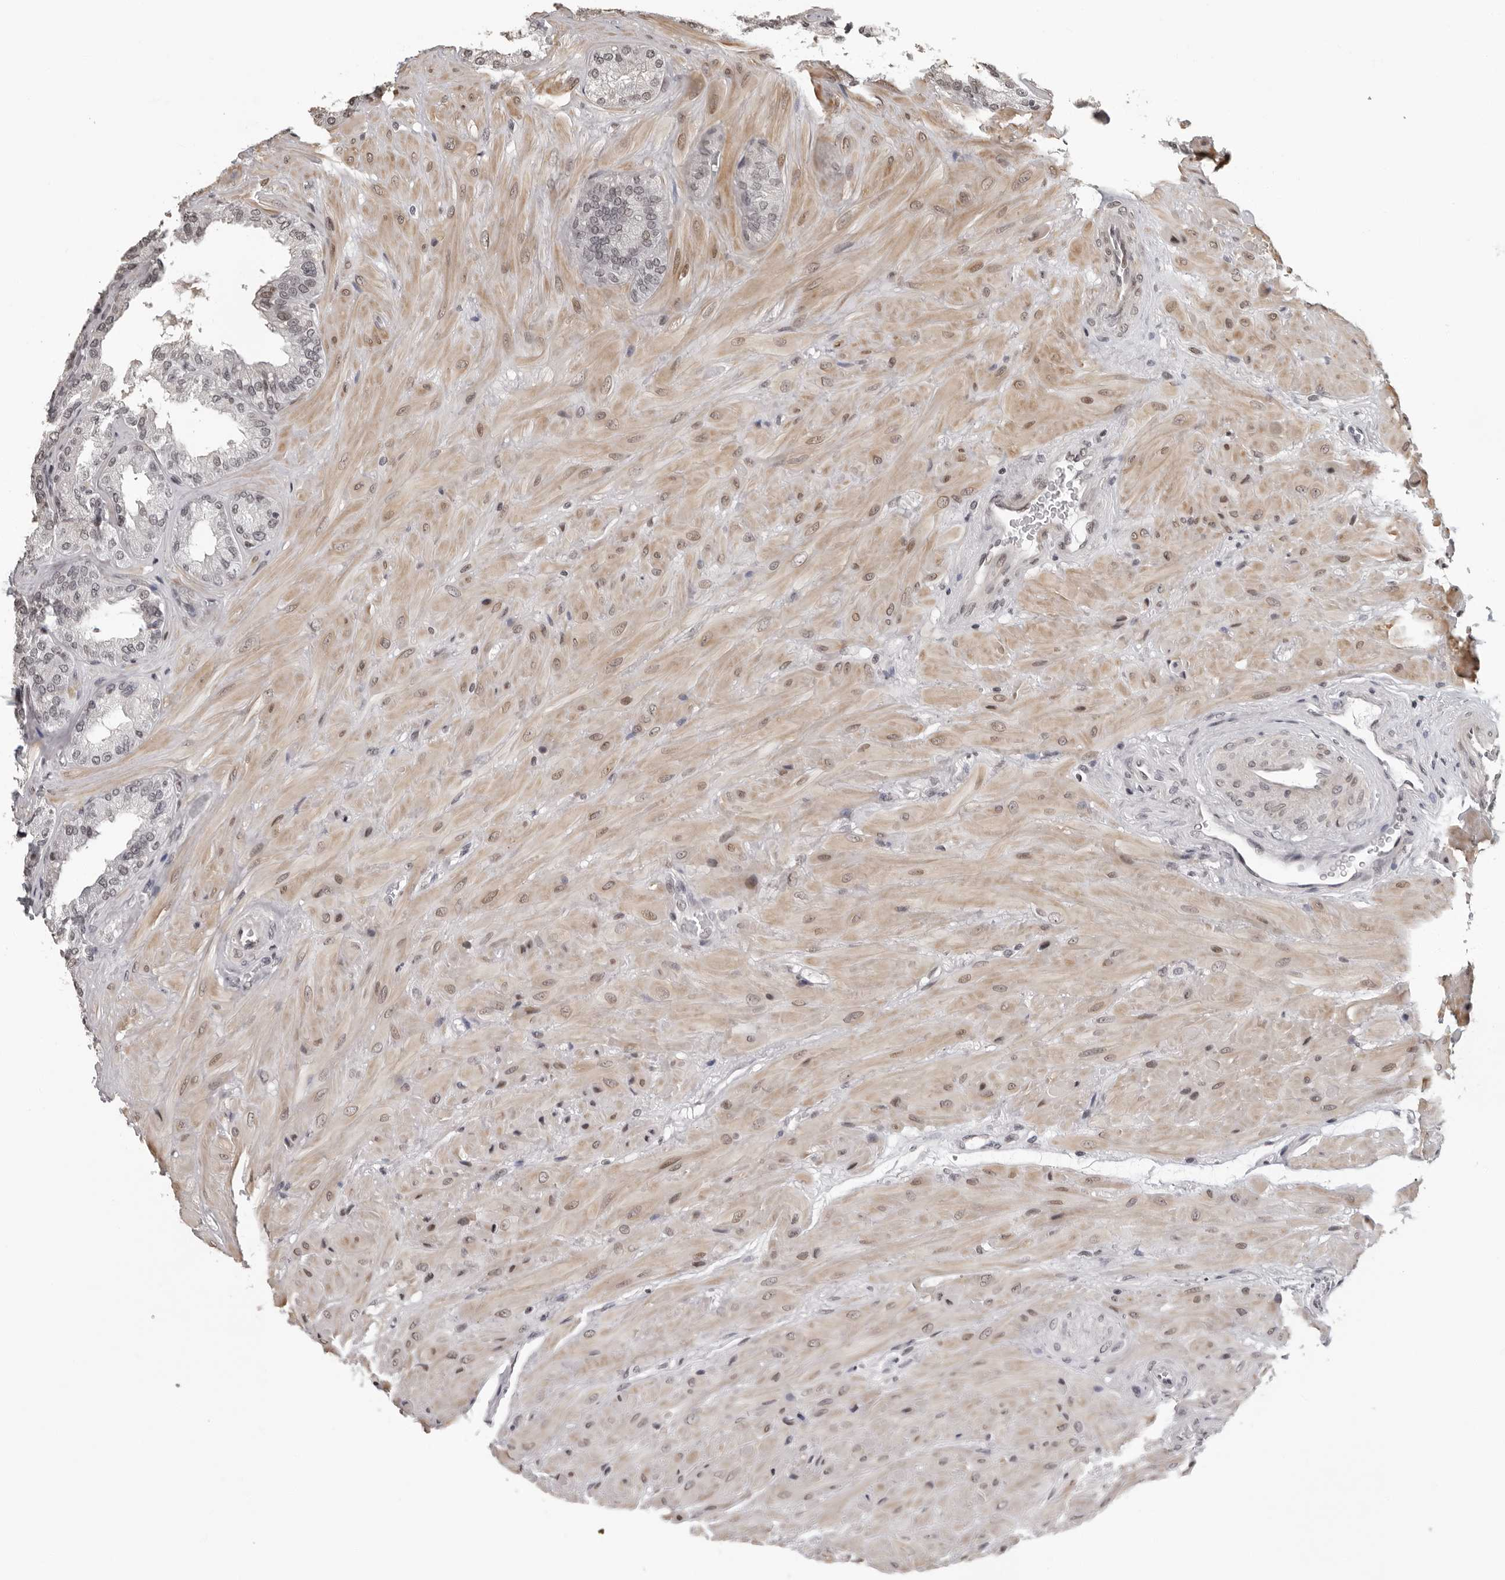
{"staining": {"intensity": "moderate", "quantity": "<25%", "location": "nuclear"}, "tissue": "seminal vesicle", "cell_type": "Glandular cells", "image_type": "normal", "snomed": [{"axis": "morphology", "description": "Normal tissue, NOS"}, {"axis": "topography", "description": "Prostate"}, {"axis": "topography", "description": "Seminal veicle"}], "caption": "The micrograph displays immunohistochemical staining of unremarkable seminal vesicle. There is moderate nuclear positivity is seen in about <25% of glandular cells.", "gene": "ORC1", "patient": {"sex": "male", "age": 51}}